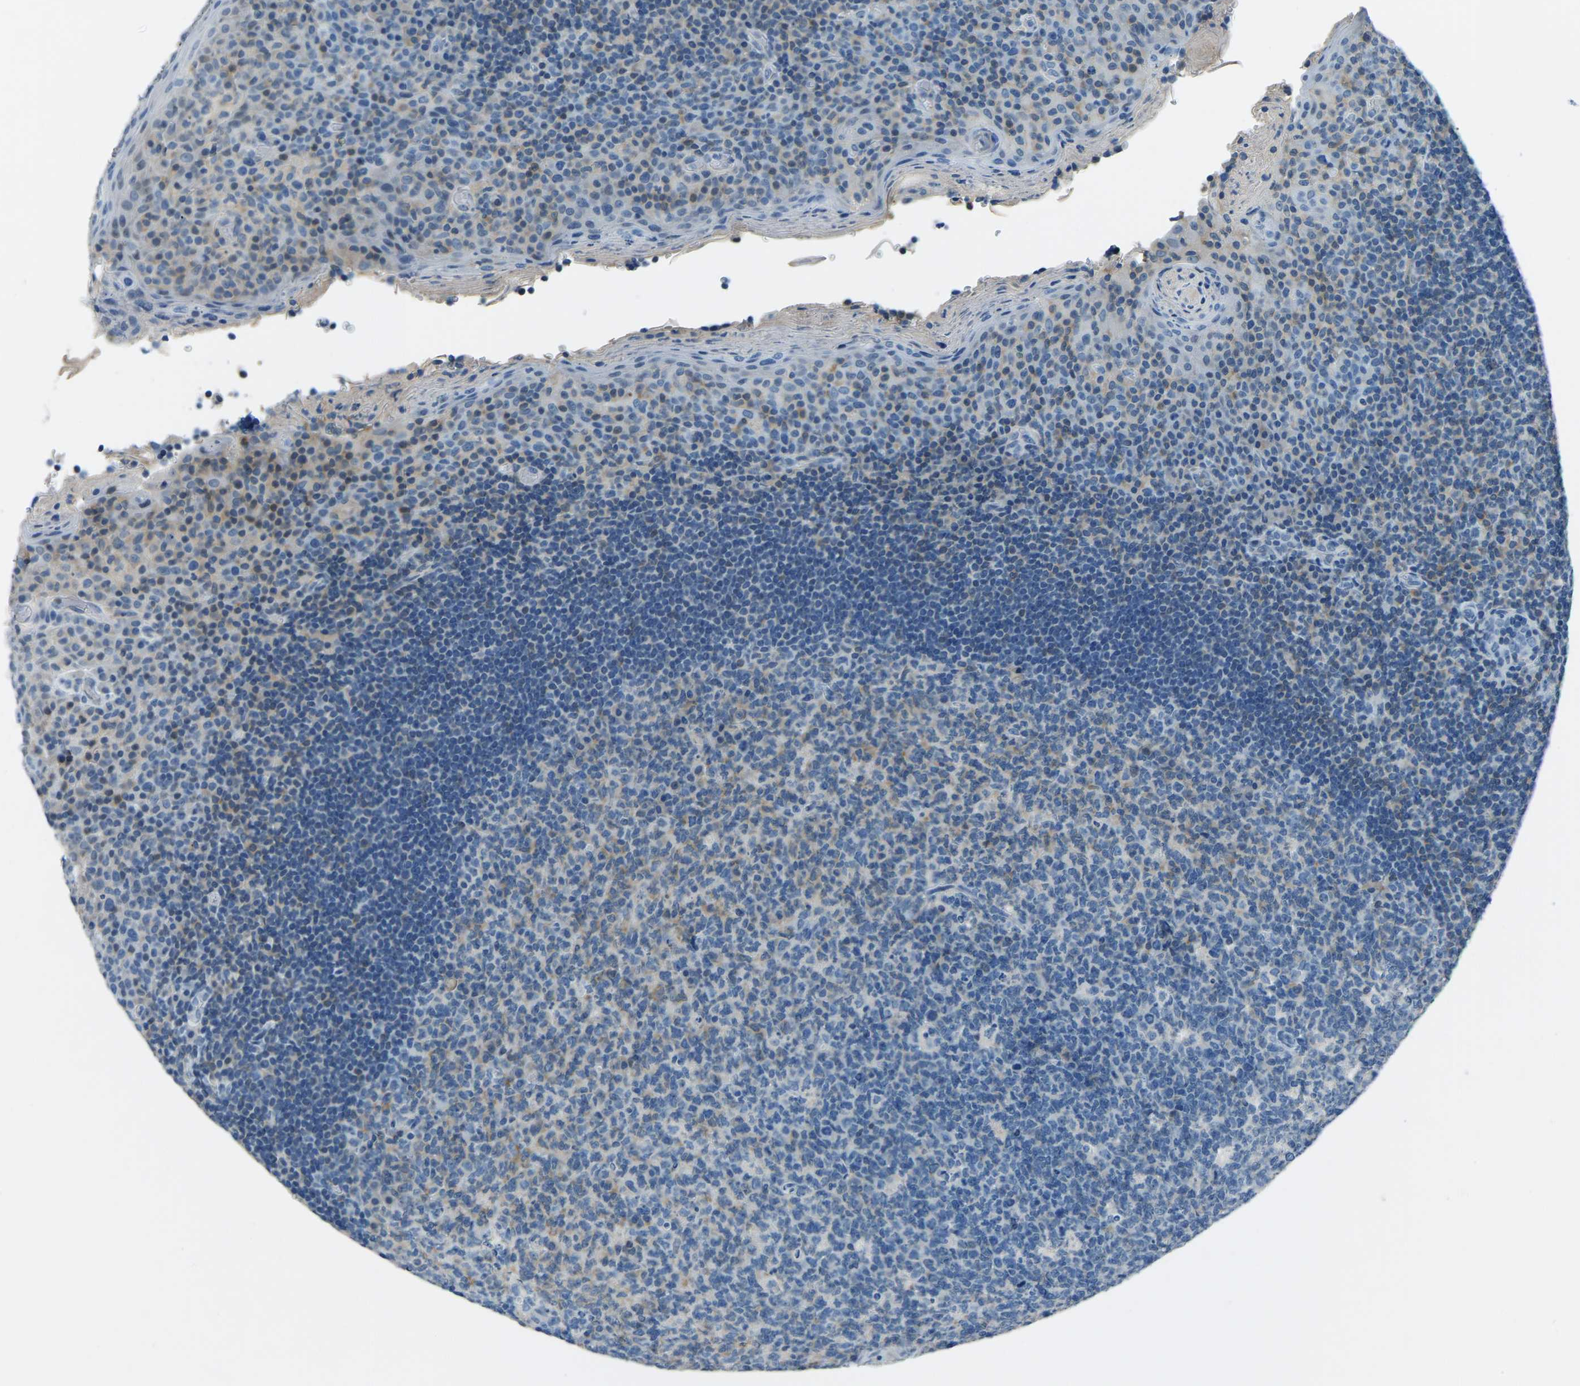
{"staining": {"intensity": "weak", "quantity": "25%-75%", "location": "cytoplasmic/membranous"}, "tissue": "tonsil", "cell_type": "Germinal center cells", "image_type": "normal", "snomed": [{"axis": "morphology", "description": "Normal tissue, NOS"}, {"axis": "topography", "description": "Tonsil"}], "caption": "The image exhibits staining of benign tonsil, revealing weak cytoplasmic/membranous protein staining (brown color) within germinal center cells. The protein of interest is shown in brown color, while the nuclei are stained blue.", "gene": "XIRP1", "patient": {"sex": "male", "age": 17}}